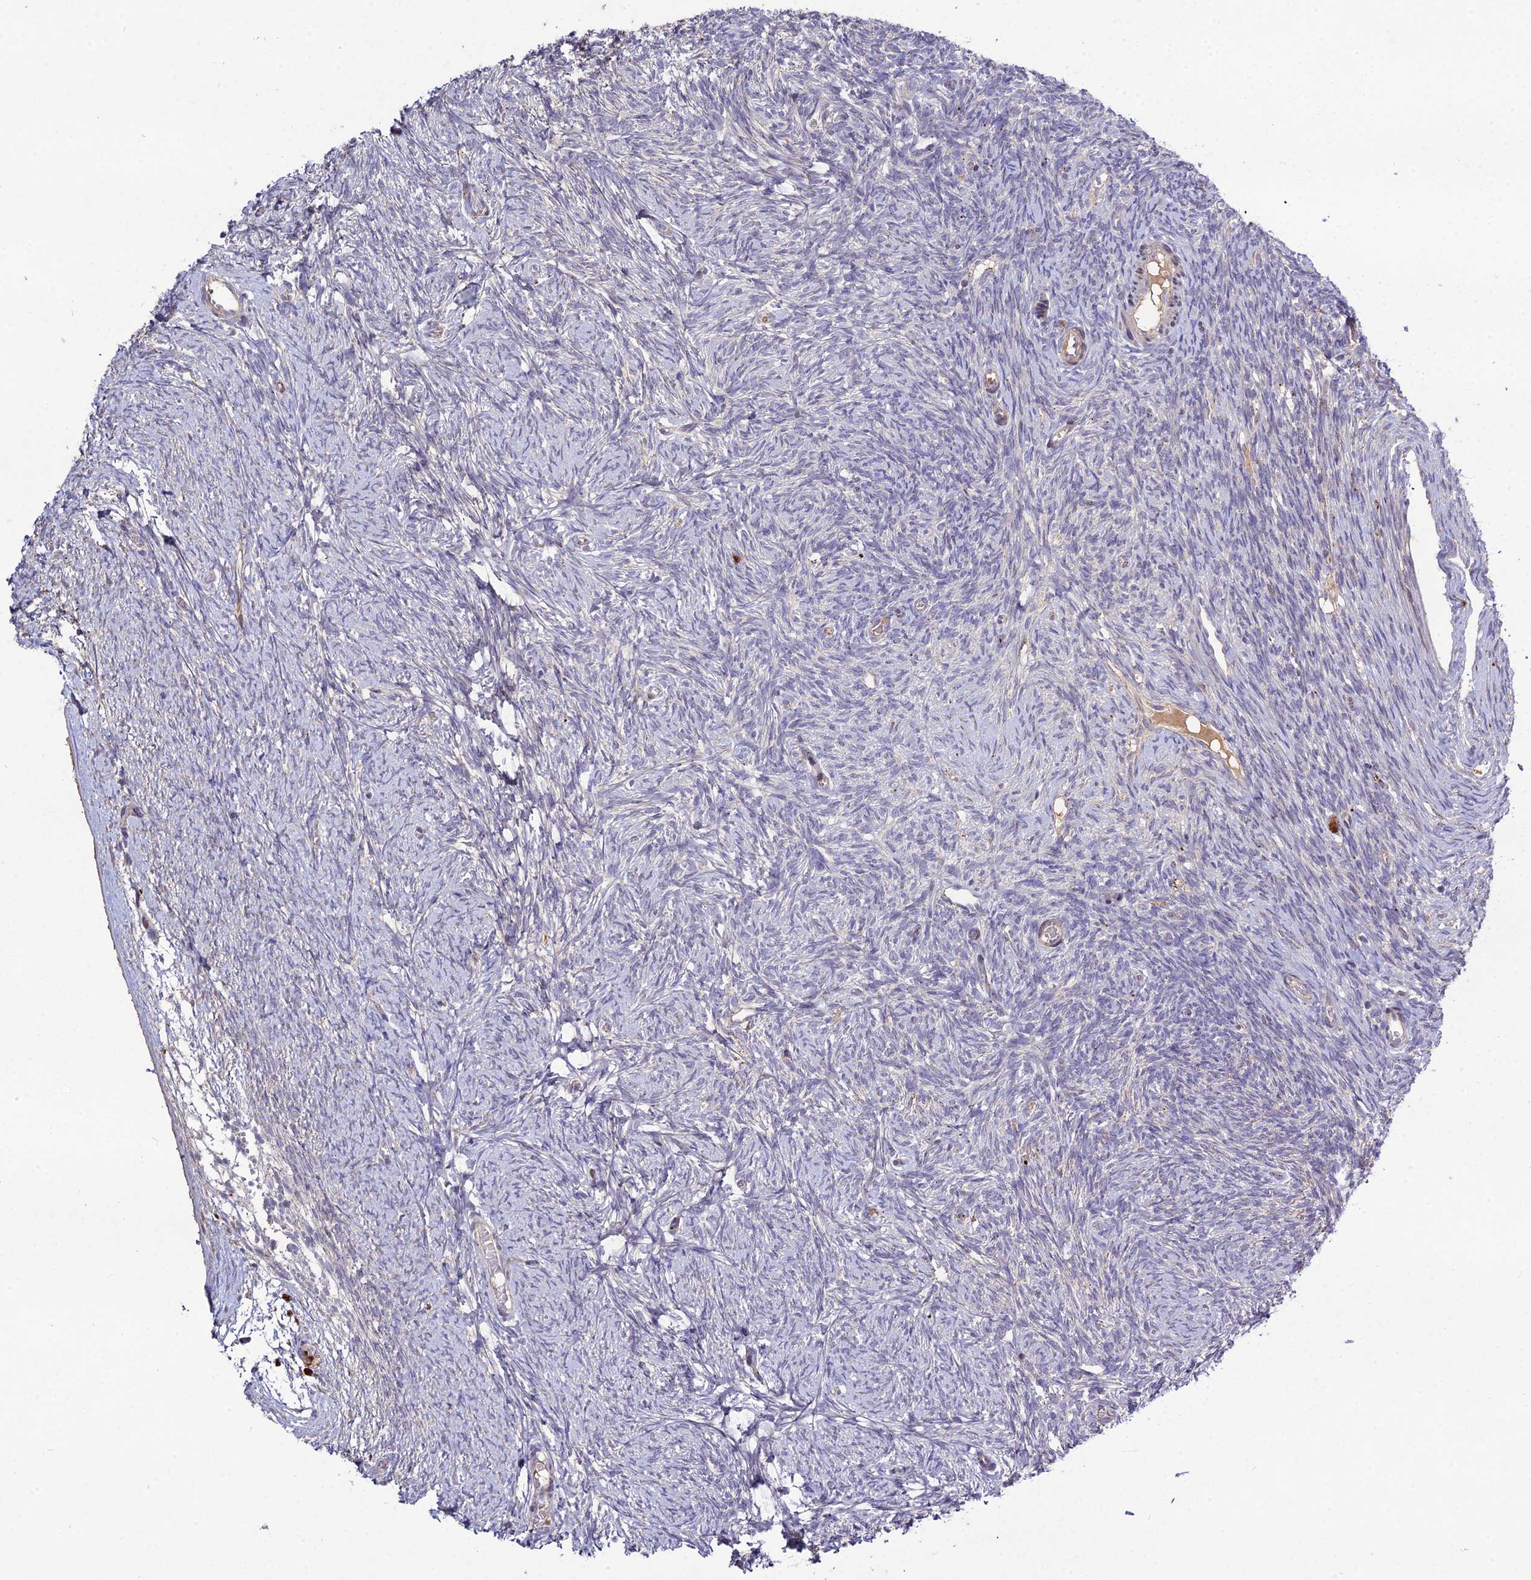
{"staining": {"intensity": "negative", "quantity": "none", "location": "none"}, "tissue": "ovary", "cell_type": "Ovarian stroma cells", "image_type": "normal", "snomed": [{"axis": "morphology", "description": "Normal tissue, NOS"}, {"axis": "topography", "description": "Ovary"}], "caption": "High power microscopy micrograph of an IHC histopathology image of unremarkable ovary, revealing no significant staining in ovarian stroma cells. The staining is performed using DAB brown chromogen with nuclei counter-stained in using hematoxylin.", "gene": "EID2", "patient": {"sex": "female", "age": 44}}